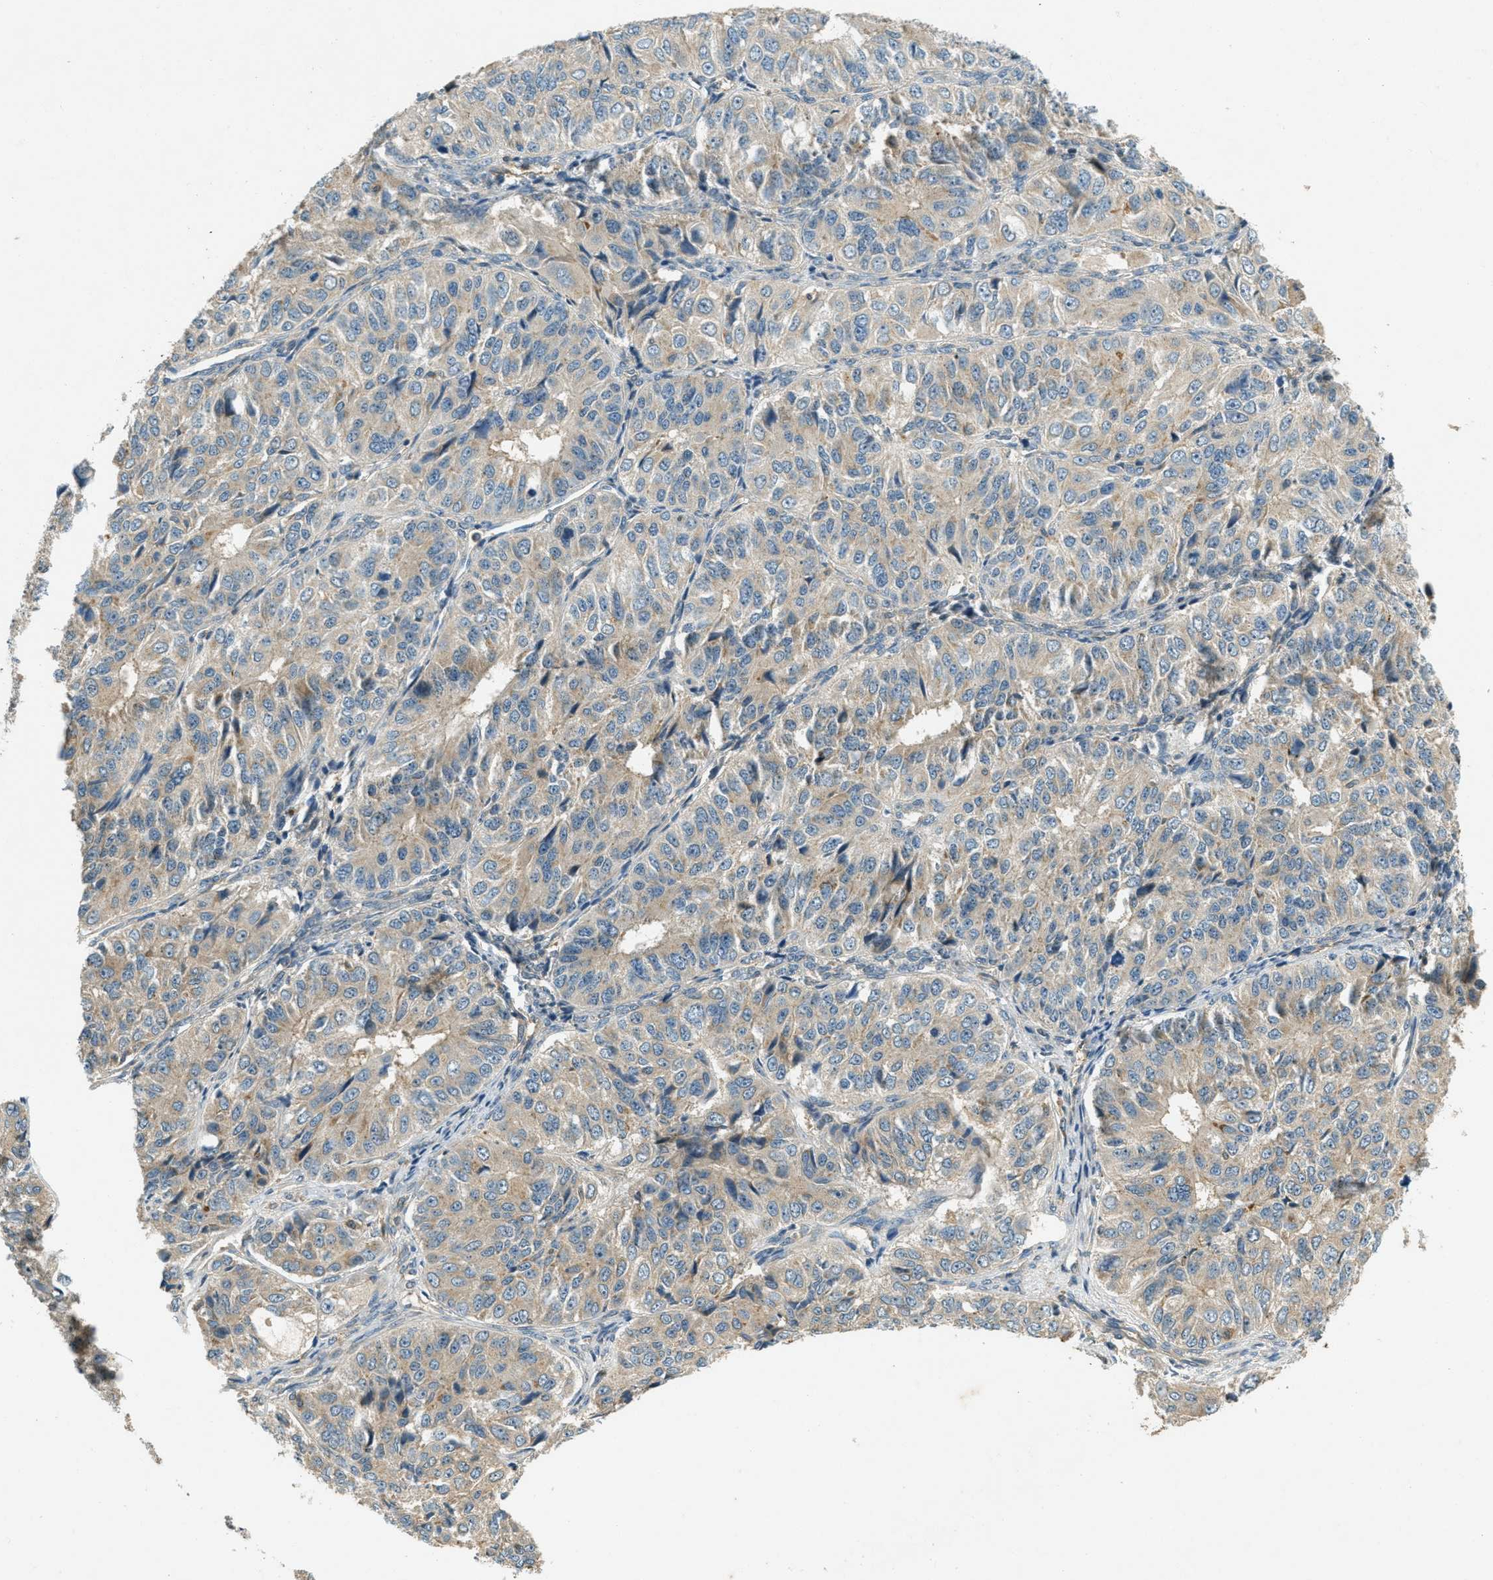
{"staining": {"intensity": "weak", "quantity": ">75%", "location": "cytoplasmic/membranous"}, "tissue": "ovarian cancer", "cell_type": "Tumor cells", "image_type": "cancer", "snomed": [{"axis": "morphology", "description": "Carcinoma, endometroid"}, {"axis": "topography", "description": "Ovary"}], "caption": "IHC histopathology image of neoplastic tissue: human ovarian cancer stained using IHC displays low levels of weak protein expression localized specifically in the cytoplasmic/membranous of tumor cells, appearing as a cytoplasmic/membranous brown color.", "gene": "NUDT4", "patient": {"sex": "female", "age": 51}}